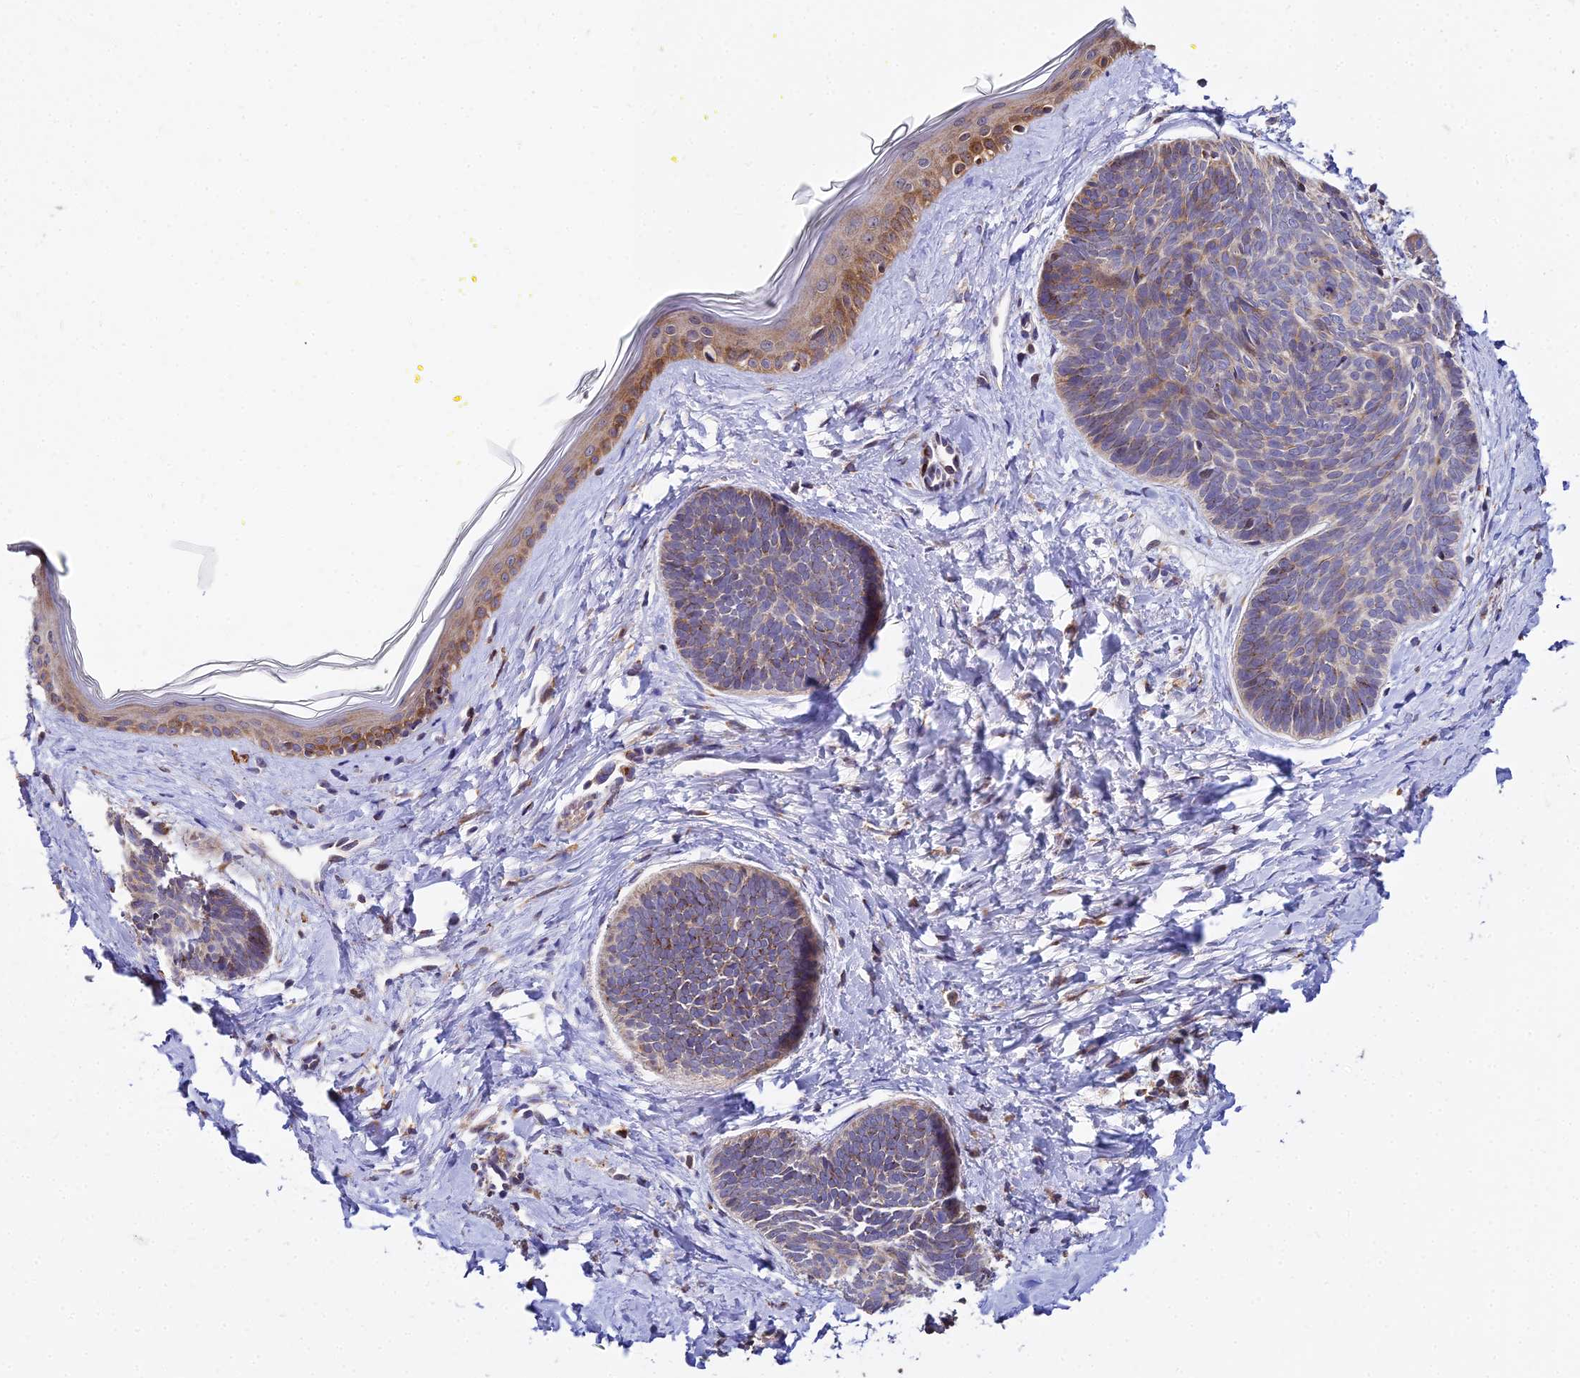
{"staining": {"intensity": "moderate", "quantity": "<25%", "location": "cytoplasmic/membranous"}, "tissue": "skin cancer", "cell_type": "Tumor cells", "image_type": "cancer", "snomed": [{"axis": "morphology", "description": "Basal cell carcinoma"}, {"axis": "topography", "description": "Skin"}], "caption": "Immunohistochemical staining of skin cancer demonstrates low levels of moderate cytoplasmic/membranous staining in approximately <25% of tumor cells.", "gene": "PEX19", "patient": {"sex": "female", "age": 81}}